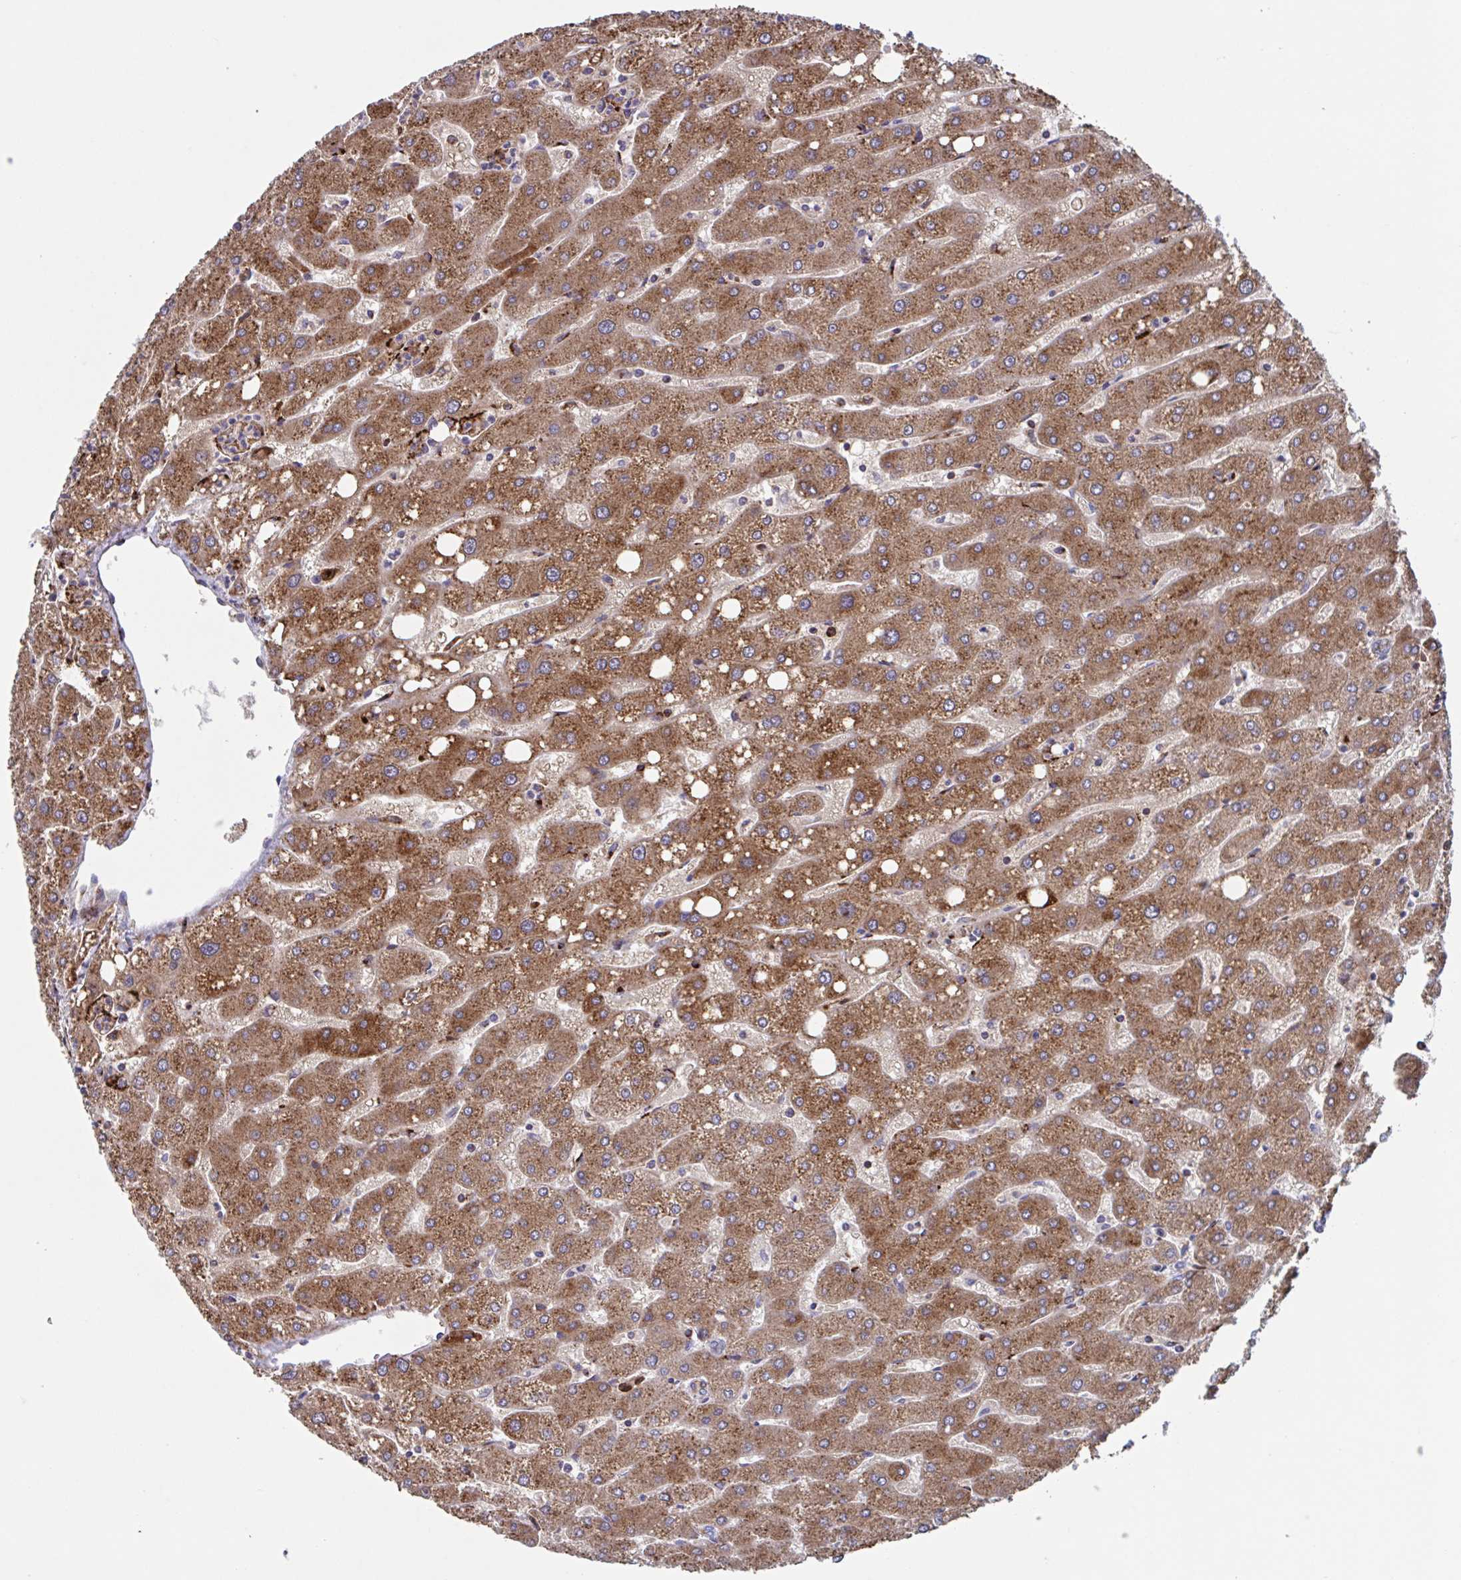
{"staining": {"intensity": "moderate", "quantity": ">75%", "location": "cytoplasmic/membranous"}, "tissue": "liver", "cell_type": "Hepatocytes", "image_type": "normal", "snomed": [{"axis": "morphology", "description": "Normal tissue, NOS"}, {"axis": "topography", "description": "Liver"}], "caption": "Immunohistochemical staining of normal liver shows medium levels of moderate cytoplasmic/membranous positivity in about >75% of hepatocytes. Nuclei are stained in blue.", "gene": "RFK", "patient": {"sex": "male", "age": 67}}